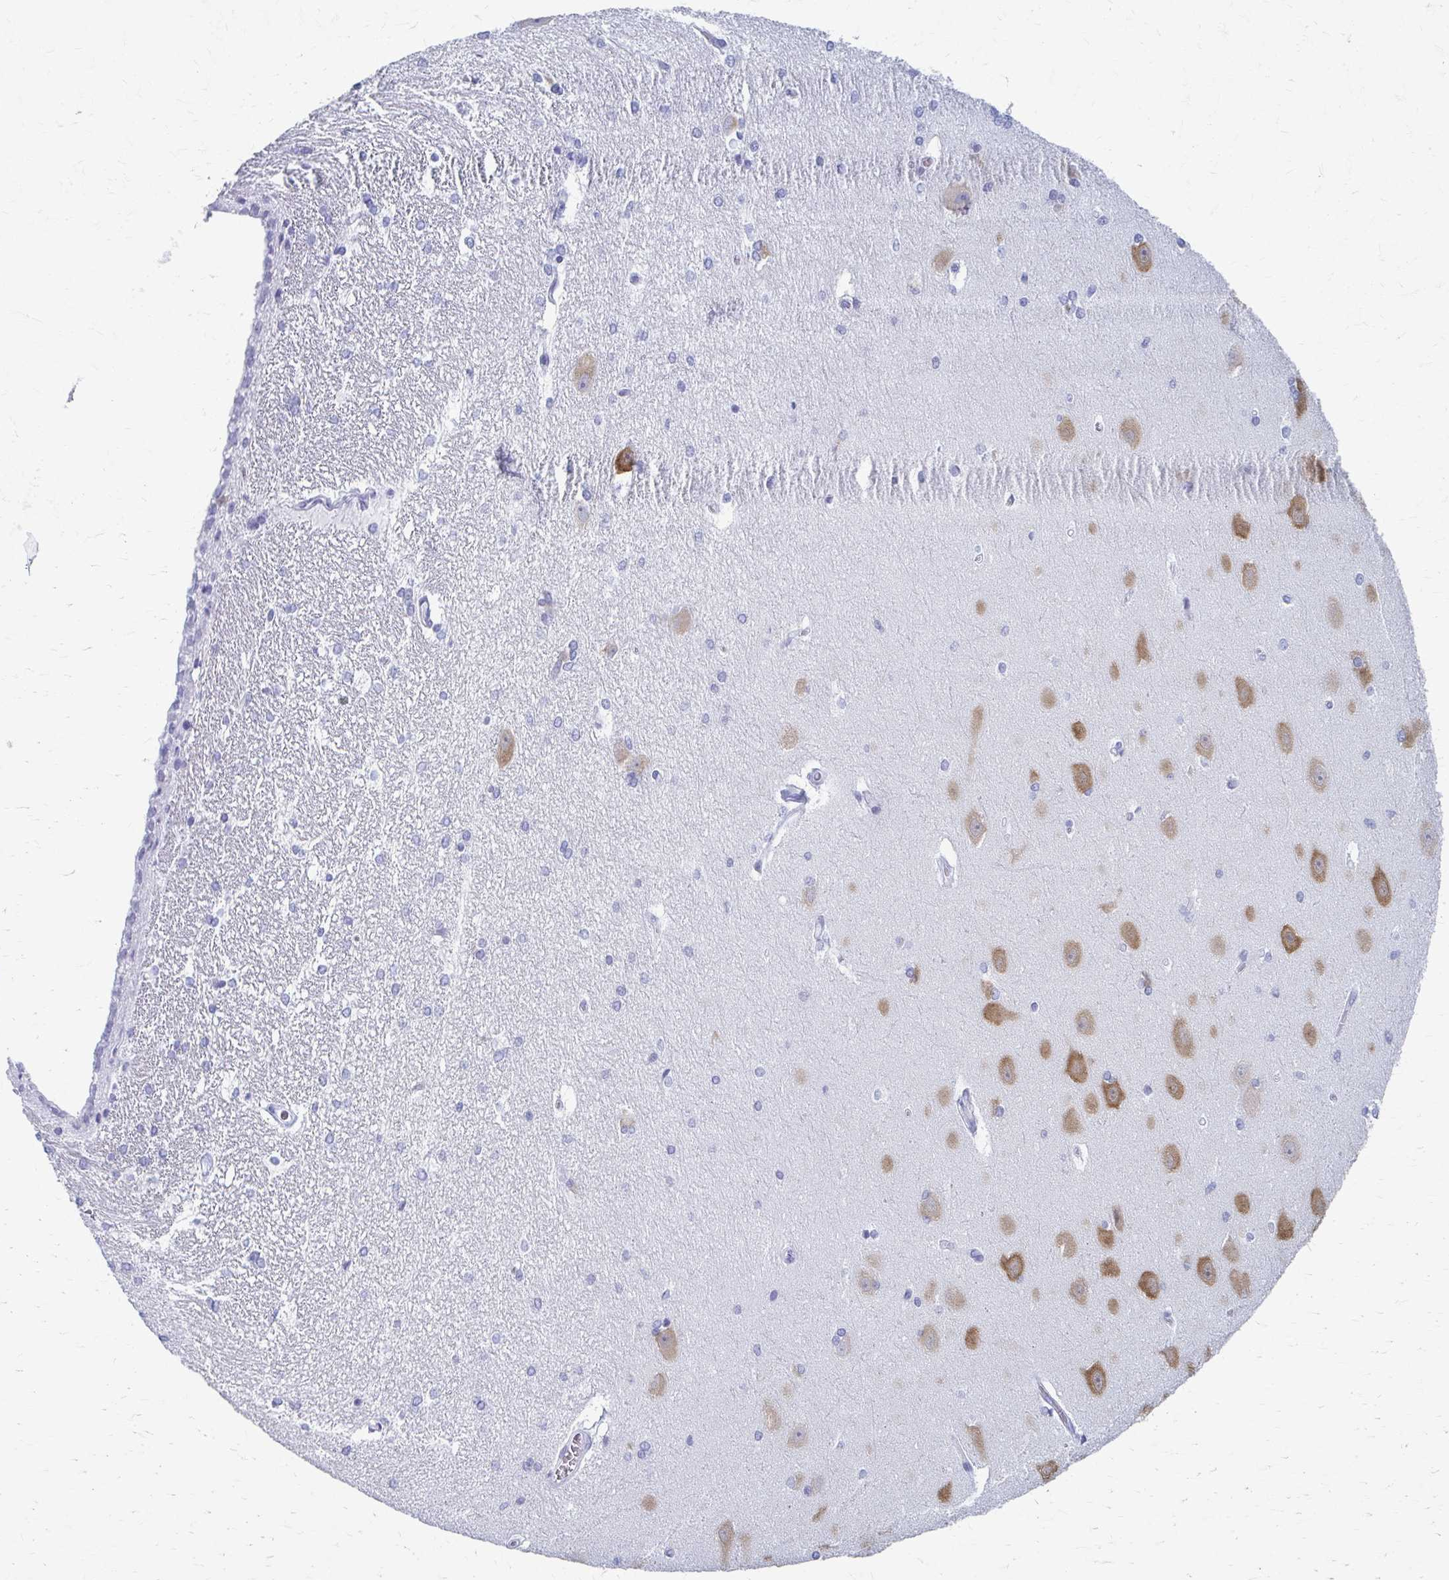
{"staining": {"intensity": "negative", "quantity": "none", "location": "none"}, "tissue": "hippocampus", "cell_type": "Glial cells", "image_type": "normal", "snomed": [{"axis": "morphology", "description": "Normal tissue, NOS"}, {"axis": "topography", "description": "Cerebral cortex"}, {"axis": "topography", "description": "Hippocampus"}], "caption": "A histopathology image of hippocampus stained for a protein shows no brown staining in glial cells. Nuclei are stained in blue.", "gene": "CELF5", "patient": {"sex": "female", "age": 19}}